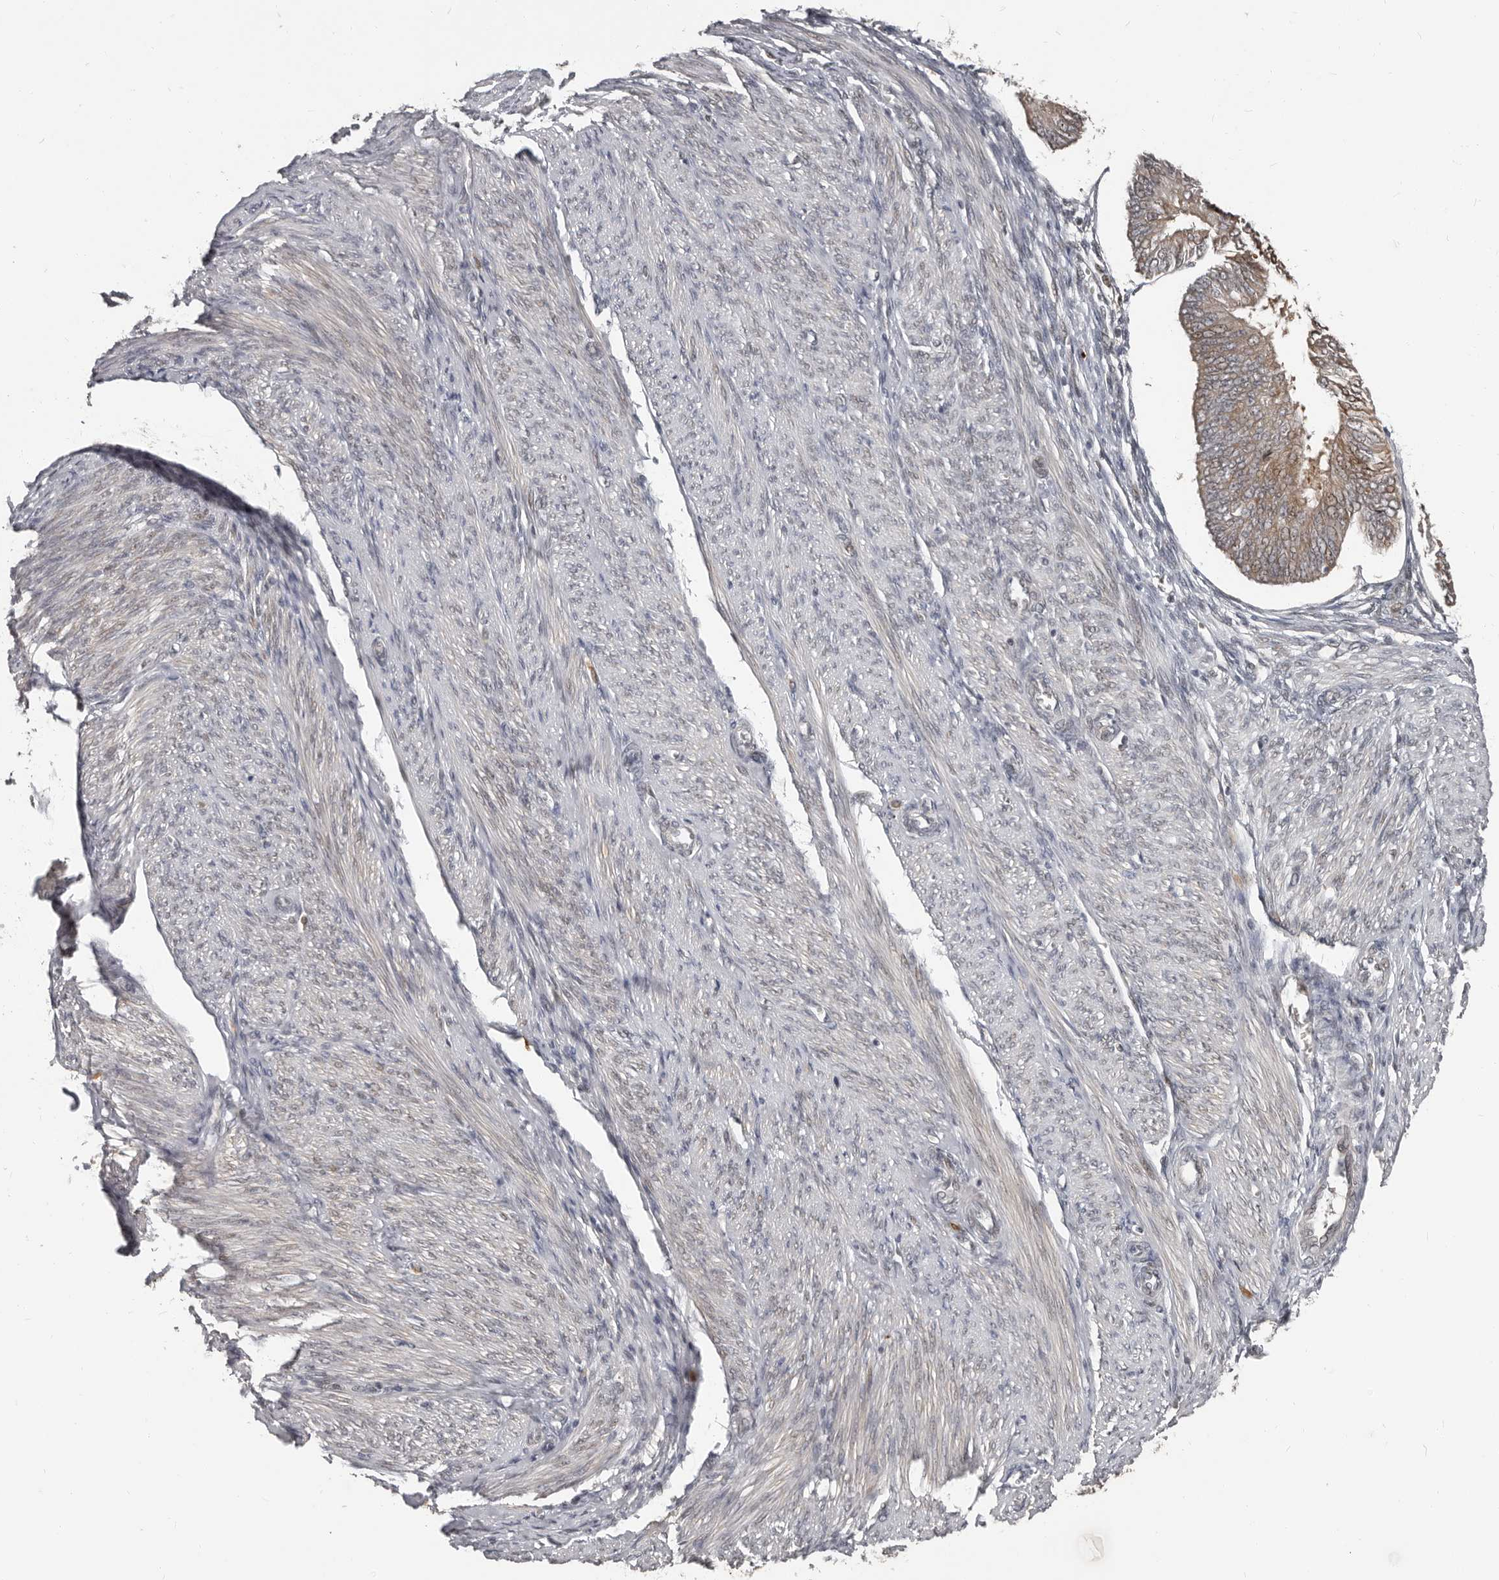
{"staining": {"intensity": "weak", "quantity": "25%-75%", "location": "cytoplasmic/membranous"}, "tissue": "endometrial cancer", "cell_type": "Tumor cells", "image_type": "cancer", "snomed": [{"axis": "morphology", "description": "Adenocarcinoma, NOS"}, {"axis": "topography", "description": "Endometrium"}], "caption": "Immunohistochemistry of endometrial cancer (adenocarcinoma) displays low levels of weak cytoplasmic/membranous positivity in about 25%-75% of tumor cells.", "gene": "APOL6", "patient": {"sex": "female", "age": 58}}